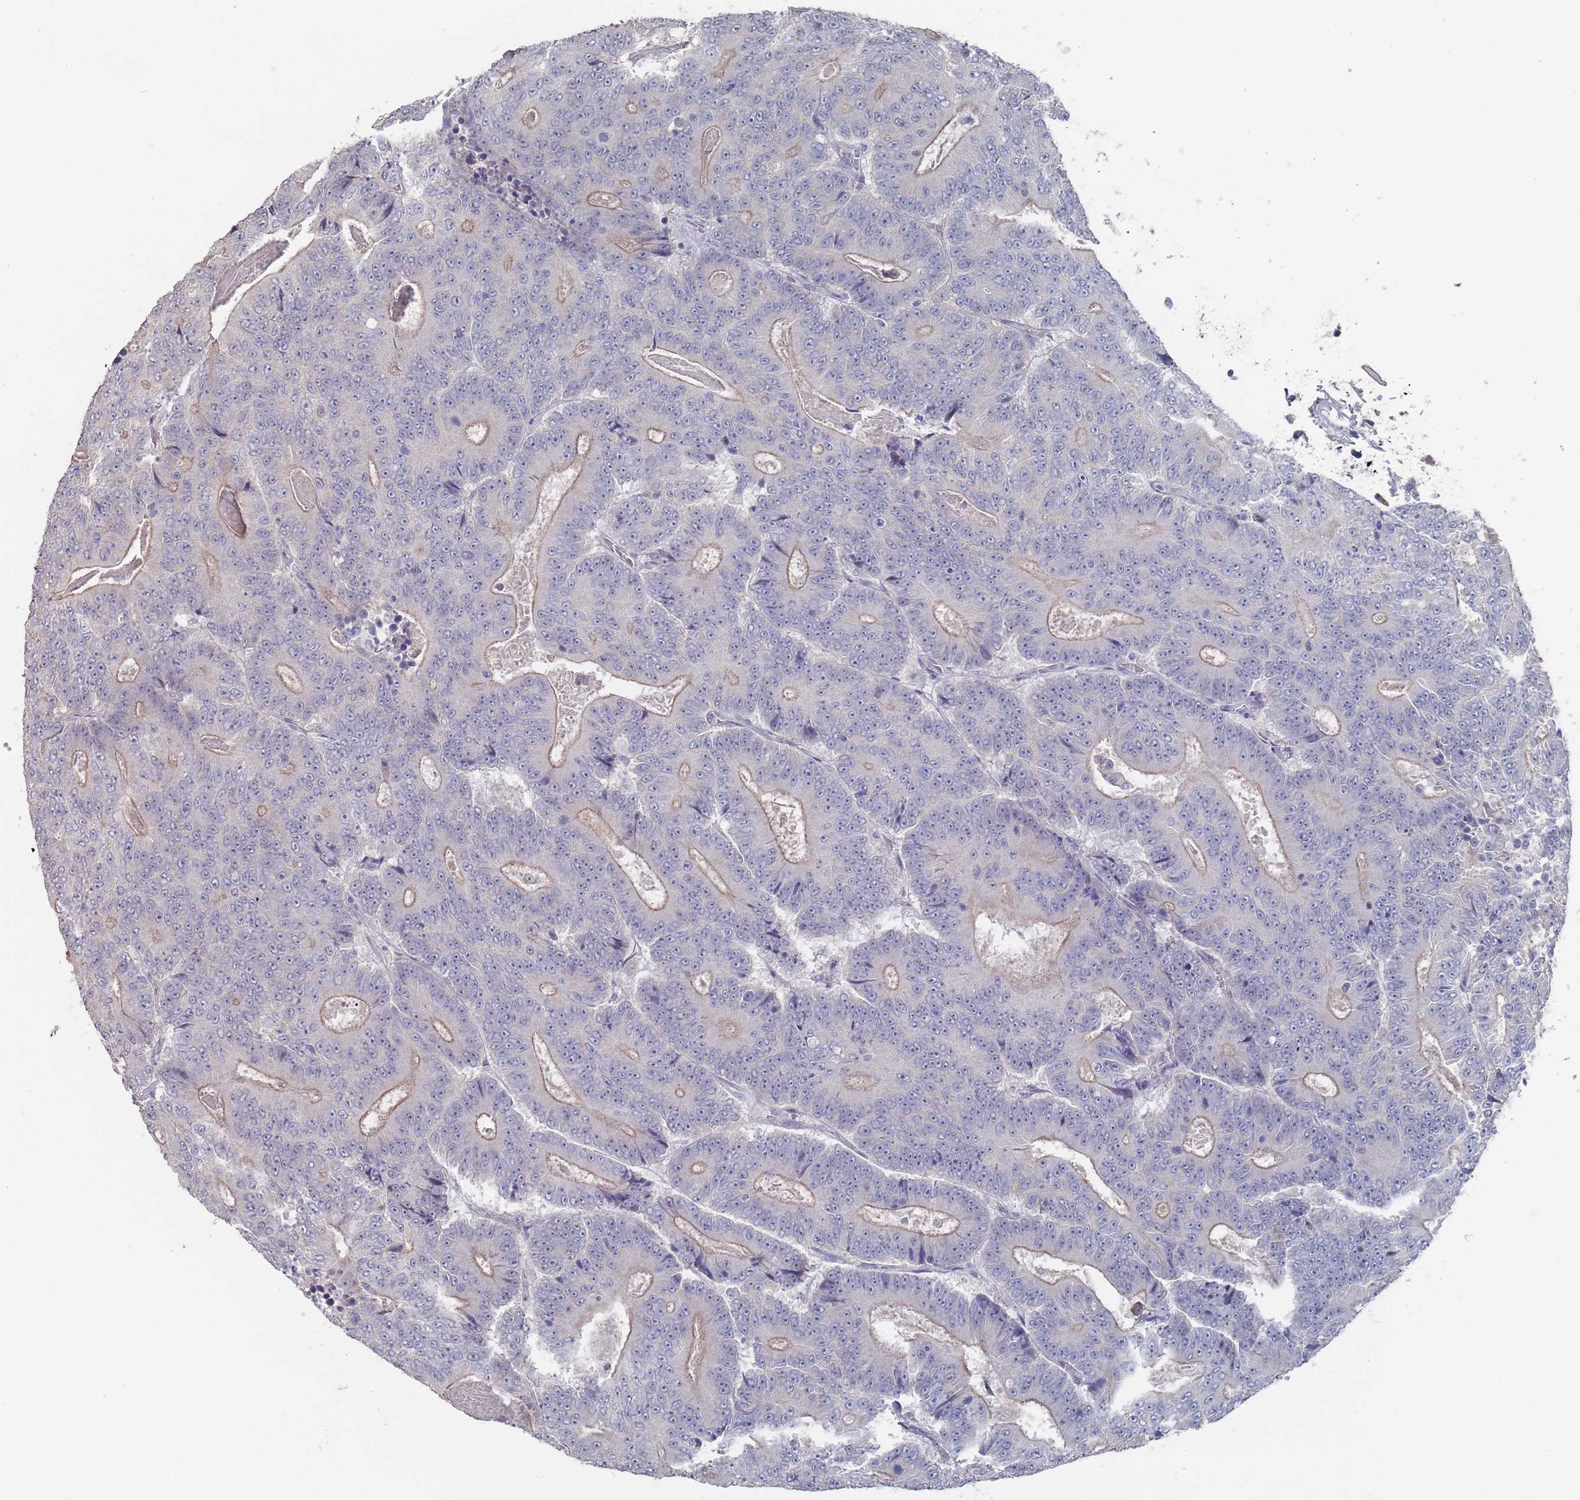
{"staining": {"intensity": "weak", "quantity": "25%-75%", "location": "cytoplasmic/membranous"}, "tissue": "colorectal cancer", "cell_type": "Tumor cells", "image_type": "cancer", "snomed": [{"axis": "morphology", "description": "Adenocarcinoma, NOS"}, {"axis": "topography", "description": "Colon"}], "caption": "Approximately 25%-75% of tumor cells in adenocarcinoma (colorectal) exhibit weak cytoplasmic/membranous protein staining as visualized by brown immunohistochemical staining.", "gene": "PROM2", "patient": {"sex": "male", "age": 83}}